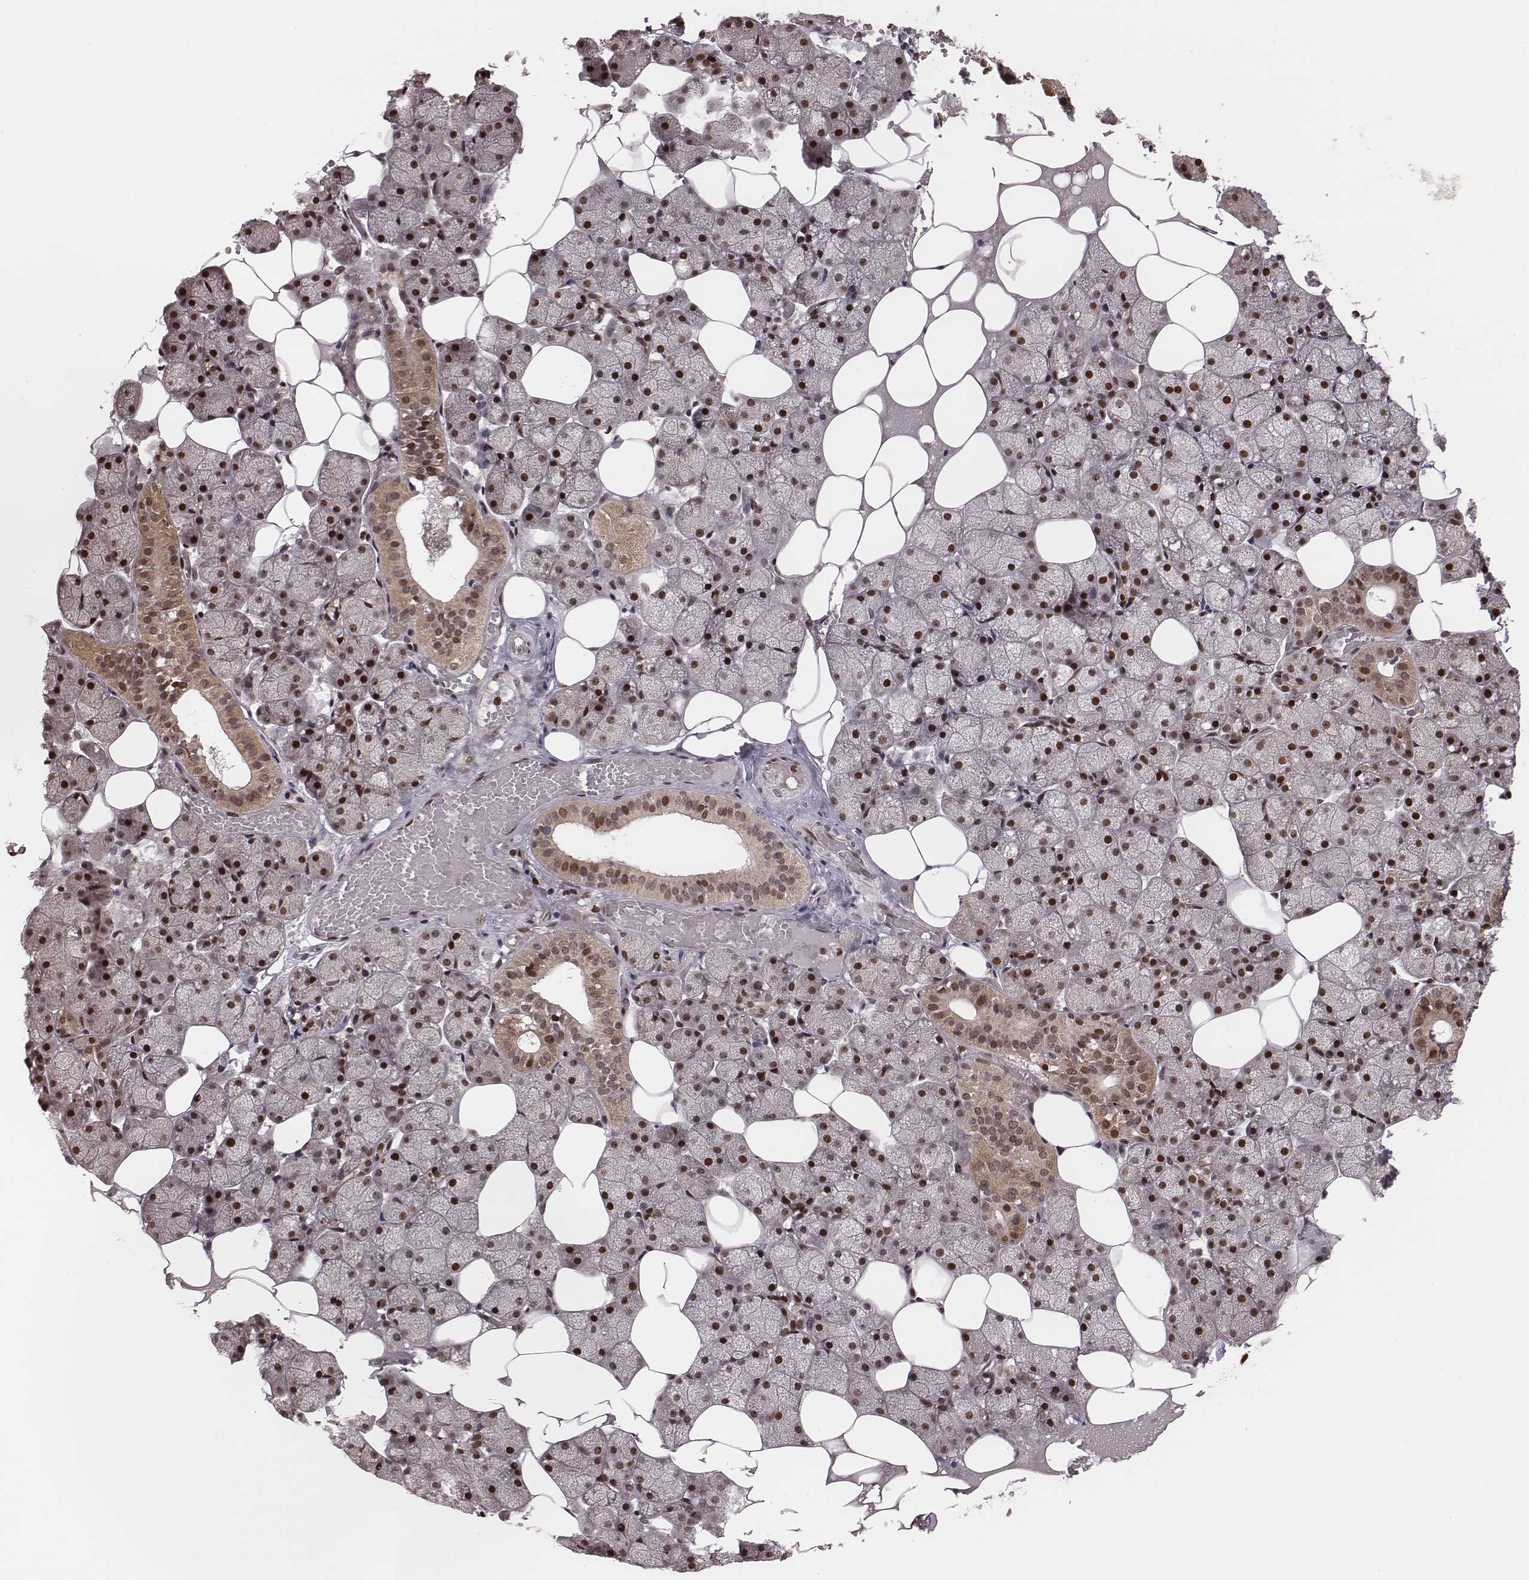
{"staining": {"intensity": "moderate", "quantity": "25%-75%", "location": "cytoplasmic/membranous,nuclear"}, "tissue": "salivary gland", "cell_type": "Glandular cells", "image_type": "normal", "snomed": [{"axis": "morphology", "description": "Normal tissue, NOS"}, {"axis": "topography", "description": "Salivary gland"}], "caption": "The micrograph exhibits a brown stain indicating the presence of a protein in the cytoplasmic/membranous,nuclear of glandular cells in salivary gland.", "gene": "VRK3", "patient": {"sex": "male", "age": 38}}